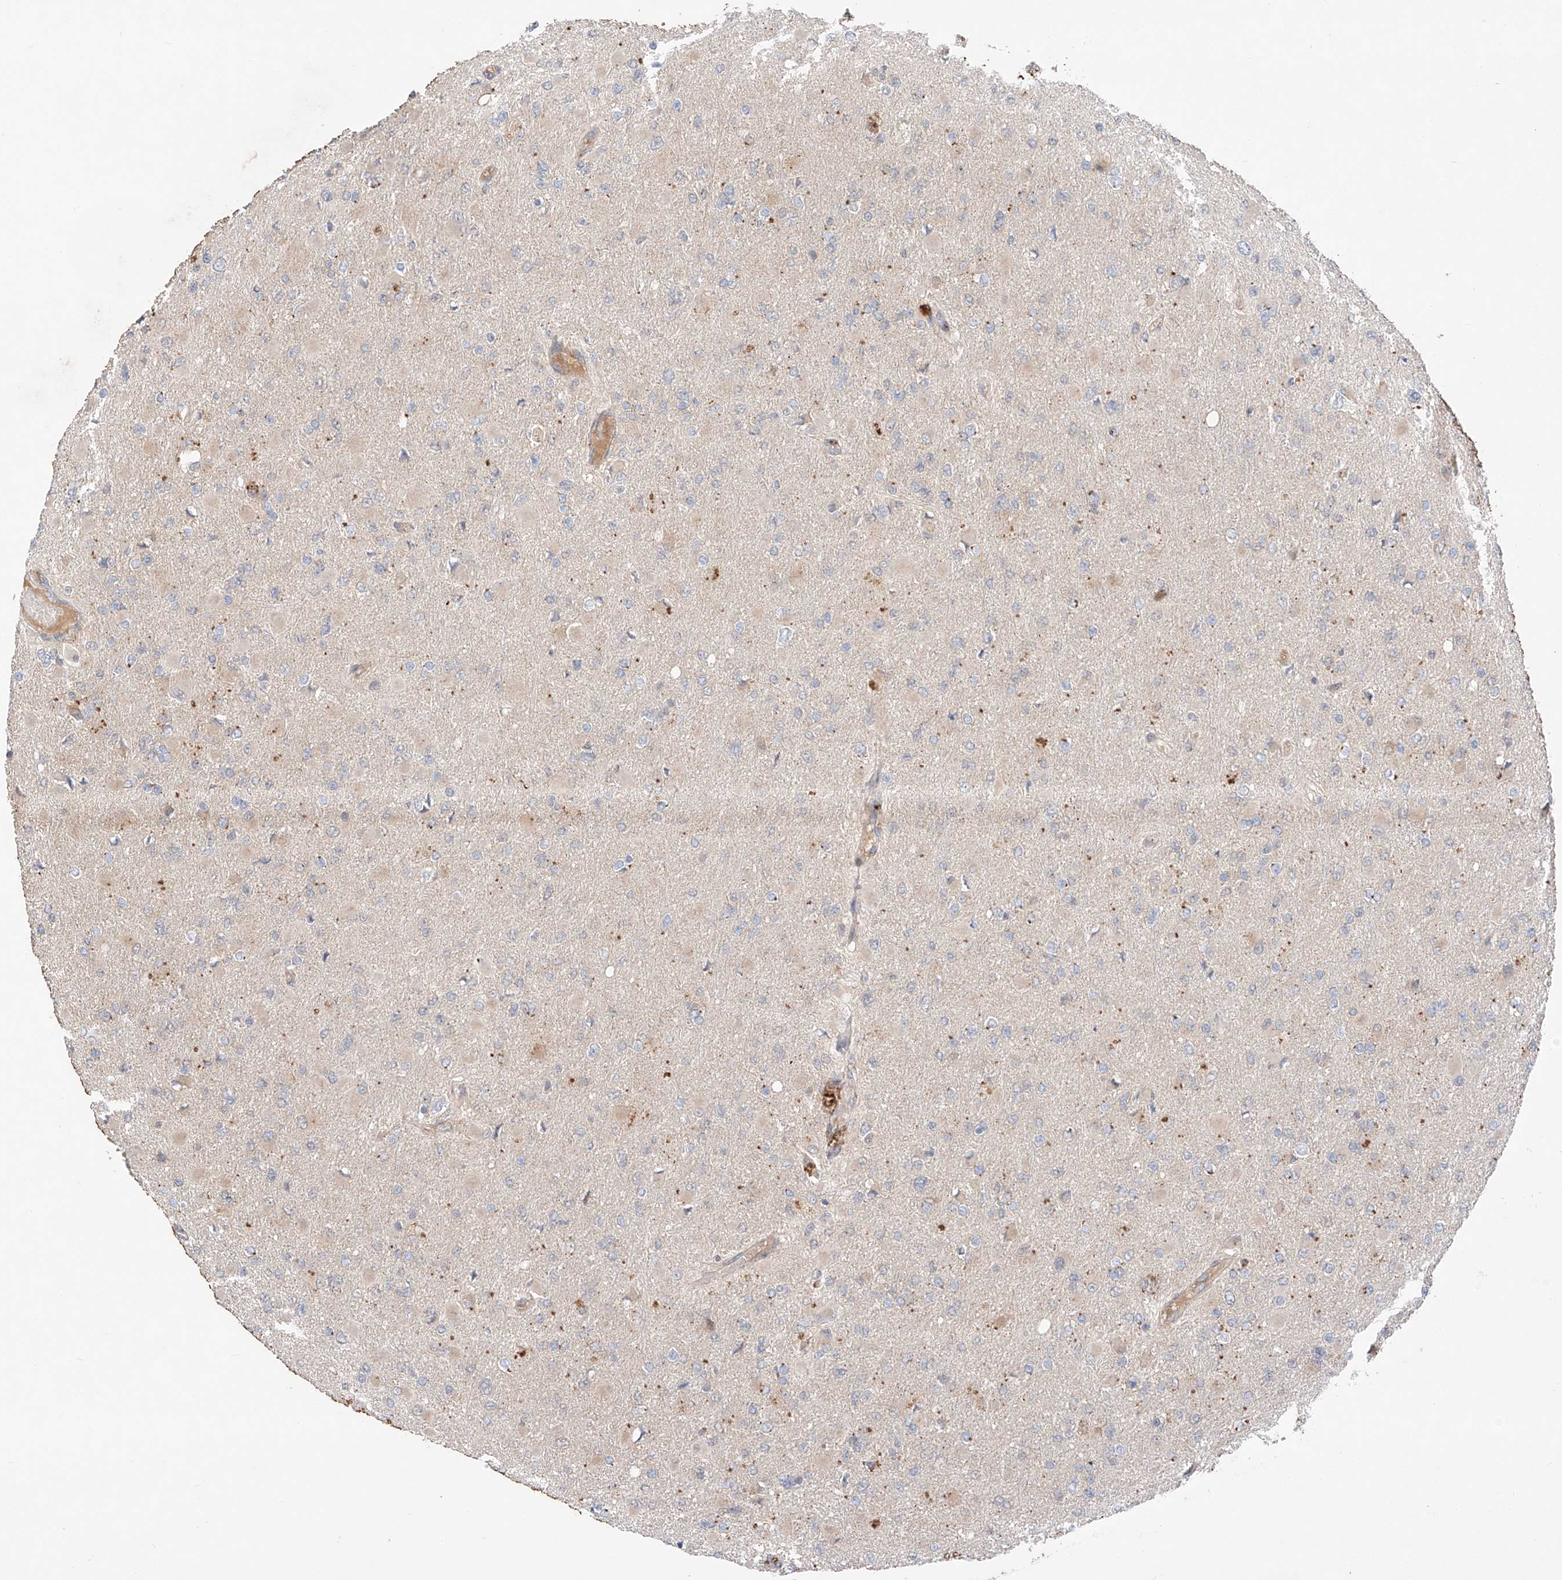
{"staining": {"intensity": "negative", "quantity": "none", "location": "none"}, "tissue": "glioma", "cell_type": "Tumor cells", "image_type": "cancer", "snomed": [{"axis": "morphology", "description": "Glioma, malignant, High grade"}, {"axis": "topography", "description": "Cerebral cortex"}], "caption": "Immunohistochemistry photomicrograph of malignant glioma (high-grade) stained for a protein (brown), which reveals no positivity in tumor cells. Brightfield microscopy of immunohistochemistry (IHC) stained with DAB (brown) and hematoxylin (blue), captured at high magnification.", "gene": "GCNT1", "patient": {"sex": "female", "age": 36}}